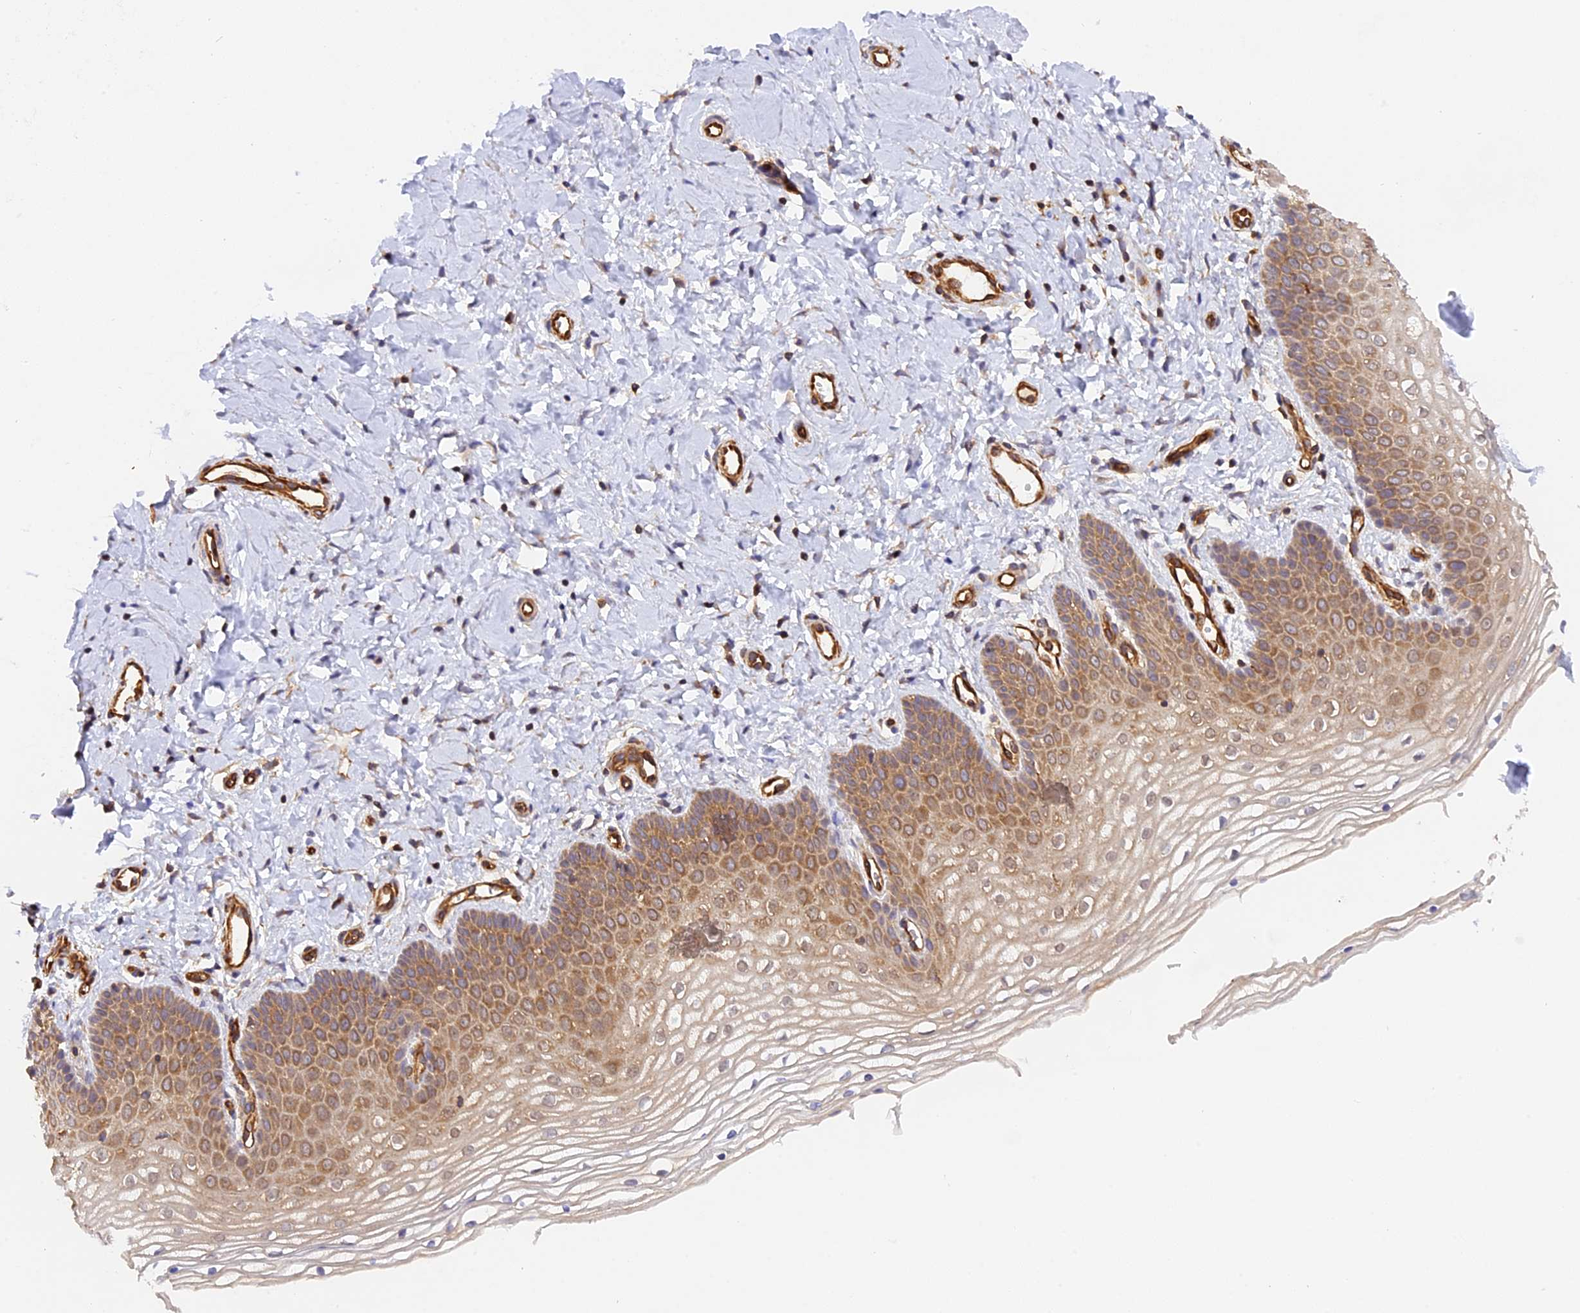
{"staining": {"intensity": "moderate", "quantity": ">75%", "location": "cytoplasmic/membranous"}, "tissue": "vagina", "cell_type": "Squamous epithelial cells", "image_type": "normal", "snomed": [{"axis": "morphology", "description": "Normal tissue, NOS"}, {"axis": "topography", "description": "Vagina"}], "caption": "Vagina stained with immunohistochemistry (IHC) shows moderate cytoplasmic/membranous expression in approximately >75% of squamous epithelial cells.", "gene": "C5orf22", "patient": {"sex": "female", "age": 68}}